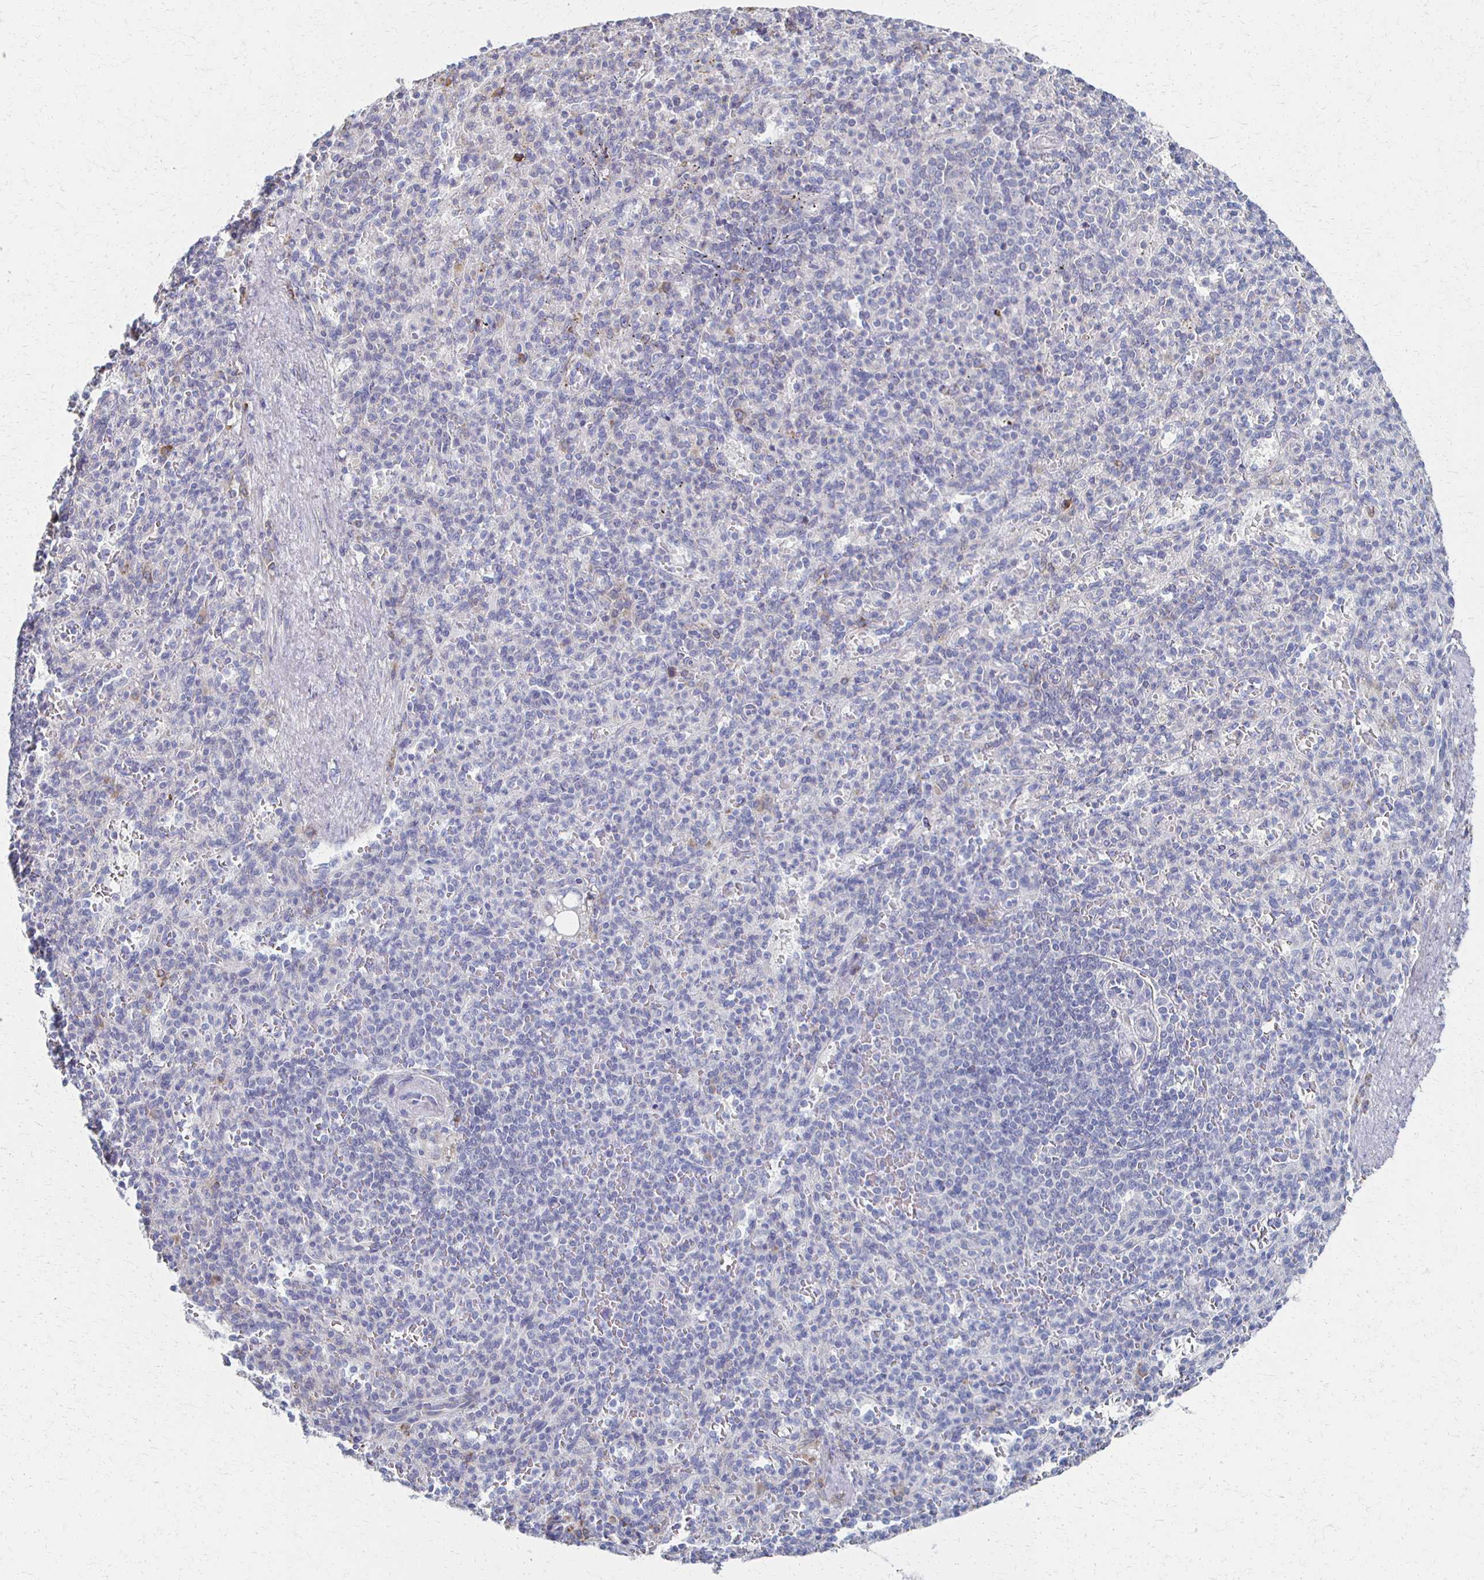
{"staining": {"intensity": "negative", "quantity": "none", "location": "none"}, "tissue": "spleen", "cell_type": "Cells in red pulp", "image_type": "normal", "snomed": [{"axis": "morphology", "description": "Normal tissue, NOS"}, {"axis": "topography", "description": "Spleen"}], "caption": "Histopathology image shows no protein expression in cells in red pulp of benign spleen.", "gene": "ATP1A3", "patient": {"sex": "female", "age": 74}}